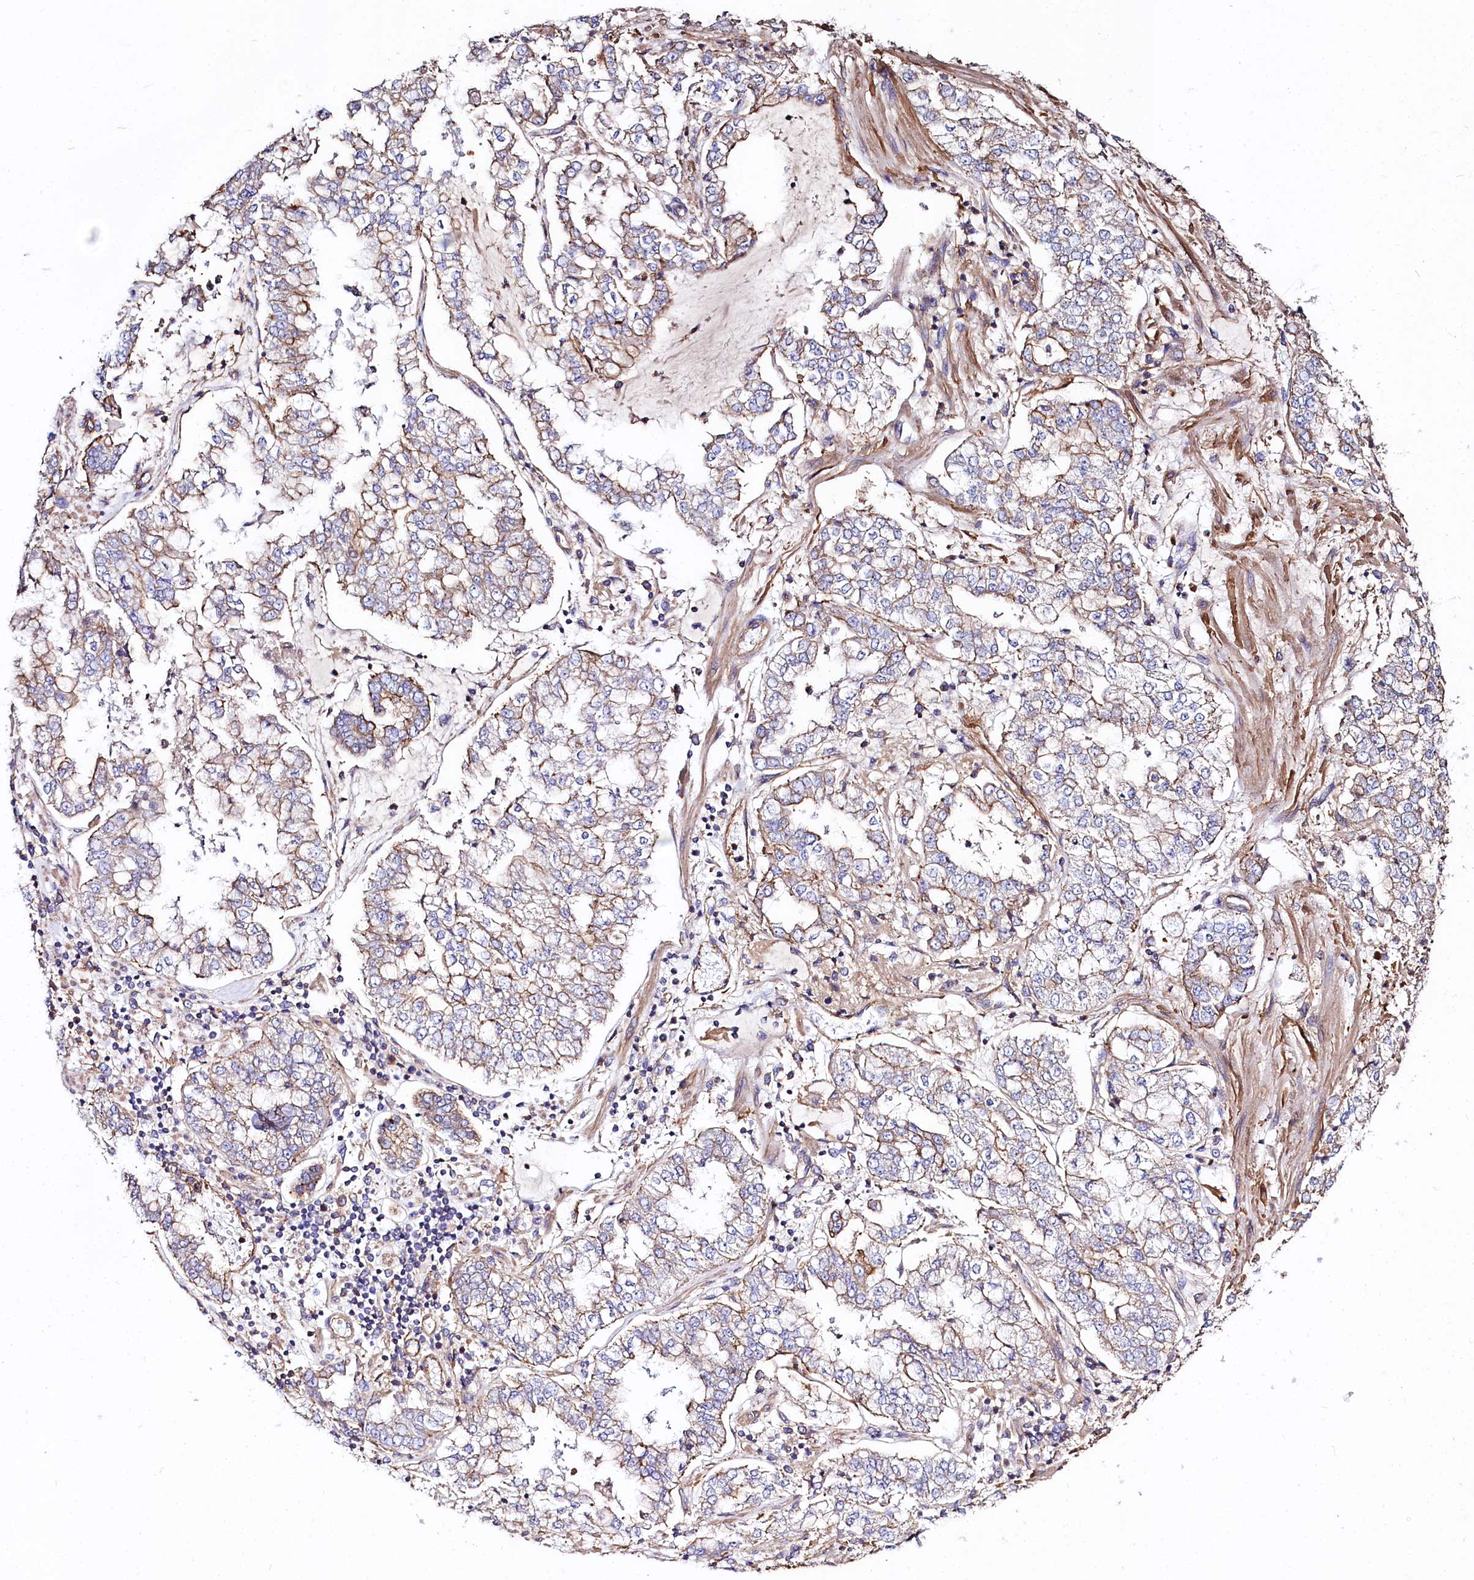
{"staining": {"intensity": "moderate", "quantity": ">75%", "location": "cytoplasmic/membranous"}, "tissue": "stomach cancer", "cell_type": "Tumor cells", "image_type": "cancer", "snomed": [{"axis": "morphology", "description": "Adenocarcinoma, NOS"}, {"axis": "topography", "description": "Stomach"}], "caption": "Brown immunohistochemical staining in human stomach cancer (adenocarcinoma) demonstrates moderate cytoplasmic/membranous staining in approximately >75% of tumor cells. (DAB IHC, brown staining for protein, blue staining for nuclei).", "gene": "FCHSD2", "patient": {"sex": "male", "age": 76}}